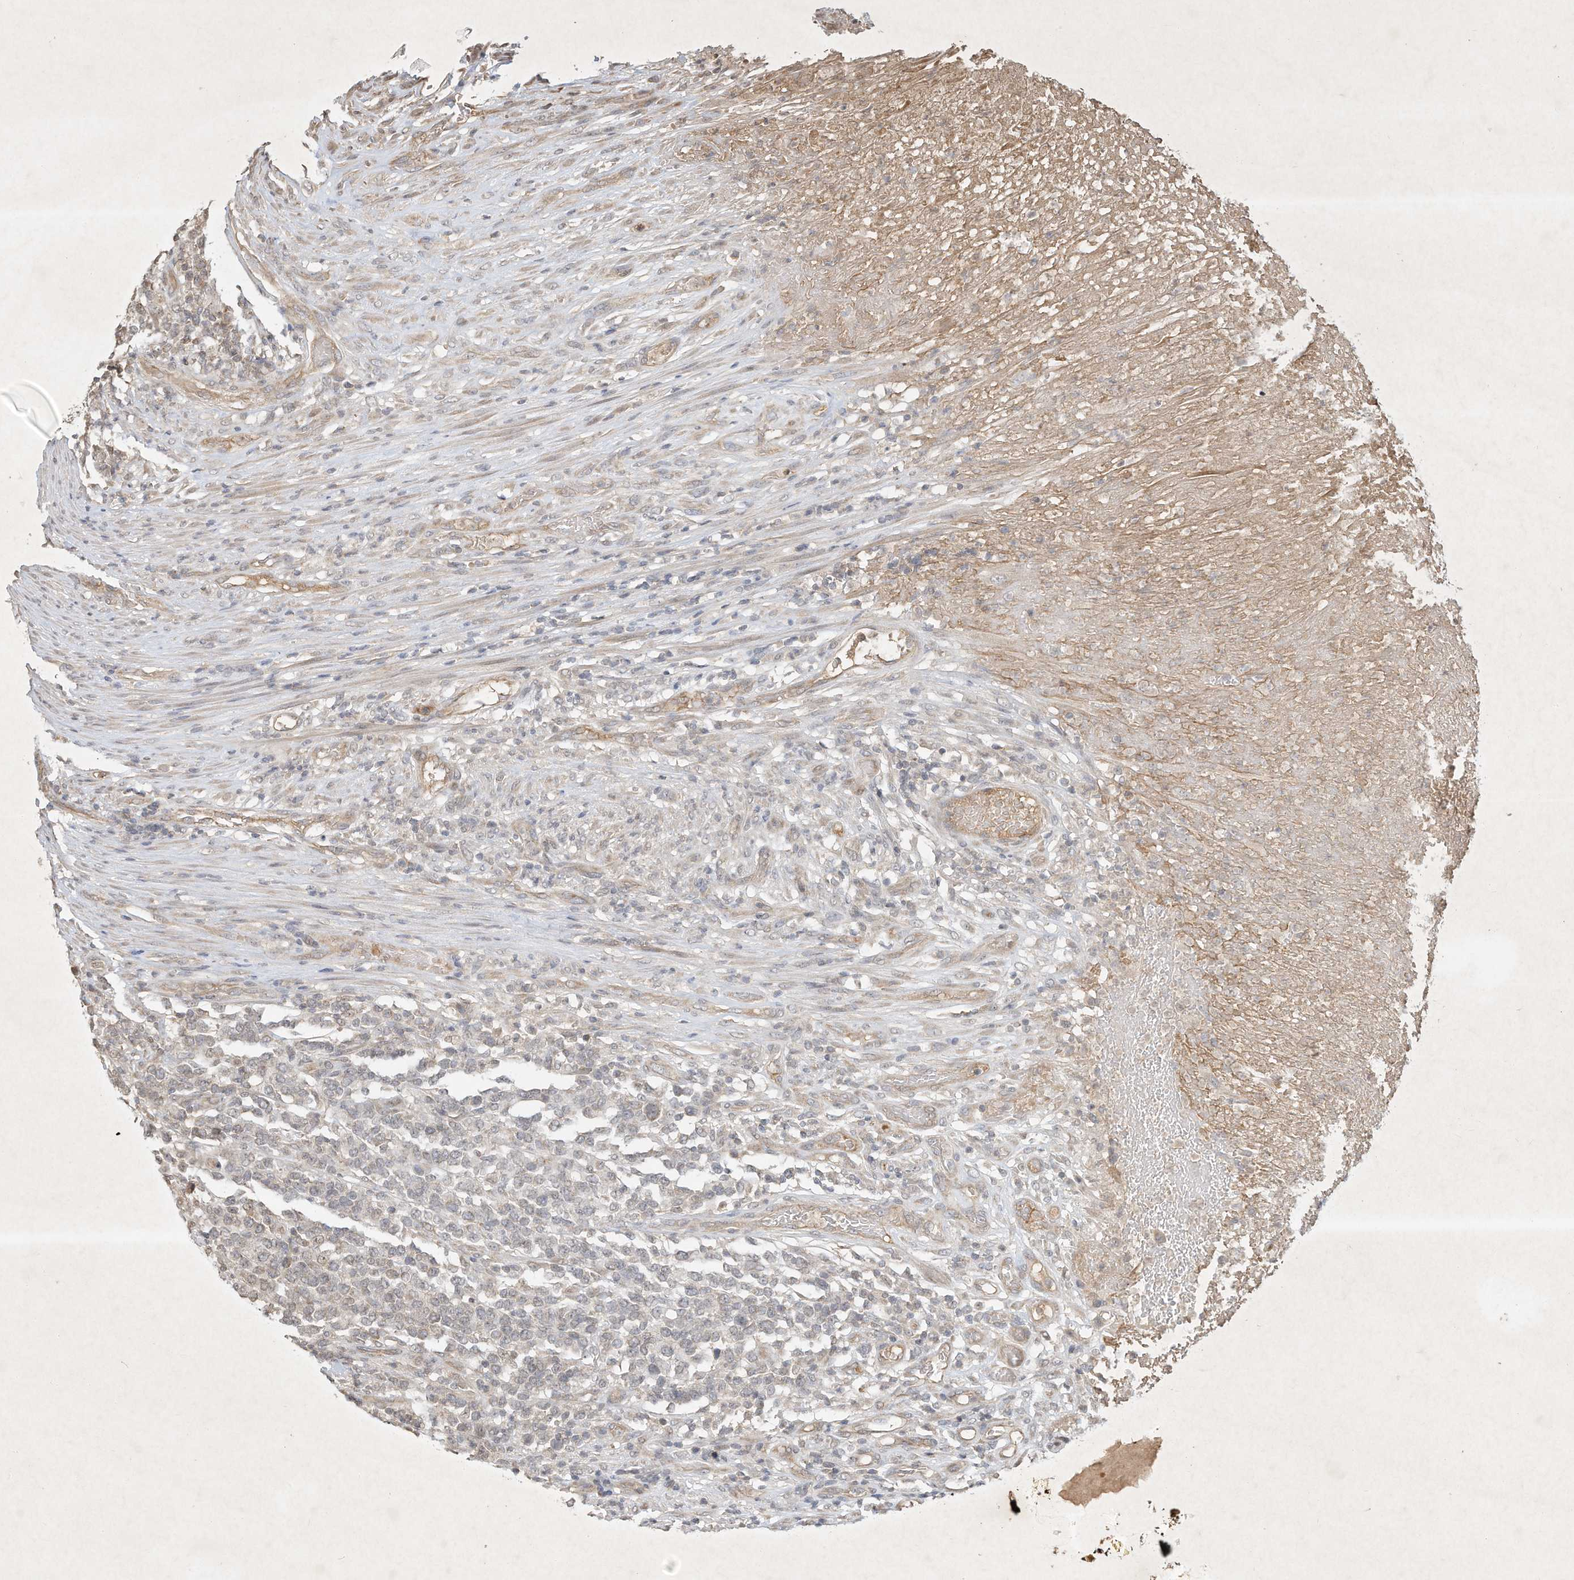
{"staining": {"intensity": "negative", "quantity": "none", "location": "none"}, "tissue": "lymphoma", "cell_type": "Tumor cells", "image_type": "cancer", "snomed": [{"axis": "morphology", "description": "Malignant lymphoma, non-Hodgkin's type, High grade"}, {"axis": "topography", "description": "Soft tissue"}], "caption": "High magnification brightfield microscopy of lymphoma stained with DAB (3,3'-diaminobenzidine) (brown) and counterstained with hematoxylin (blue): tumor cells show no significant positivity.", "gene": "BTRC", "patient": {"sex": "male", "age": 18}}